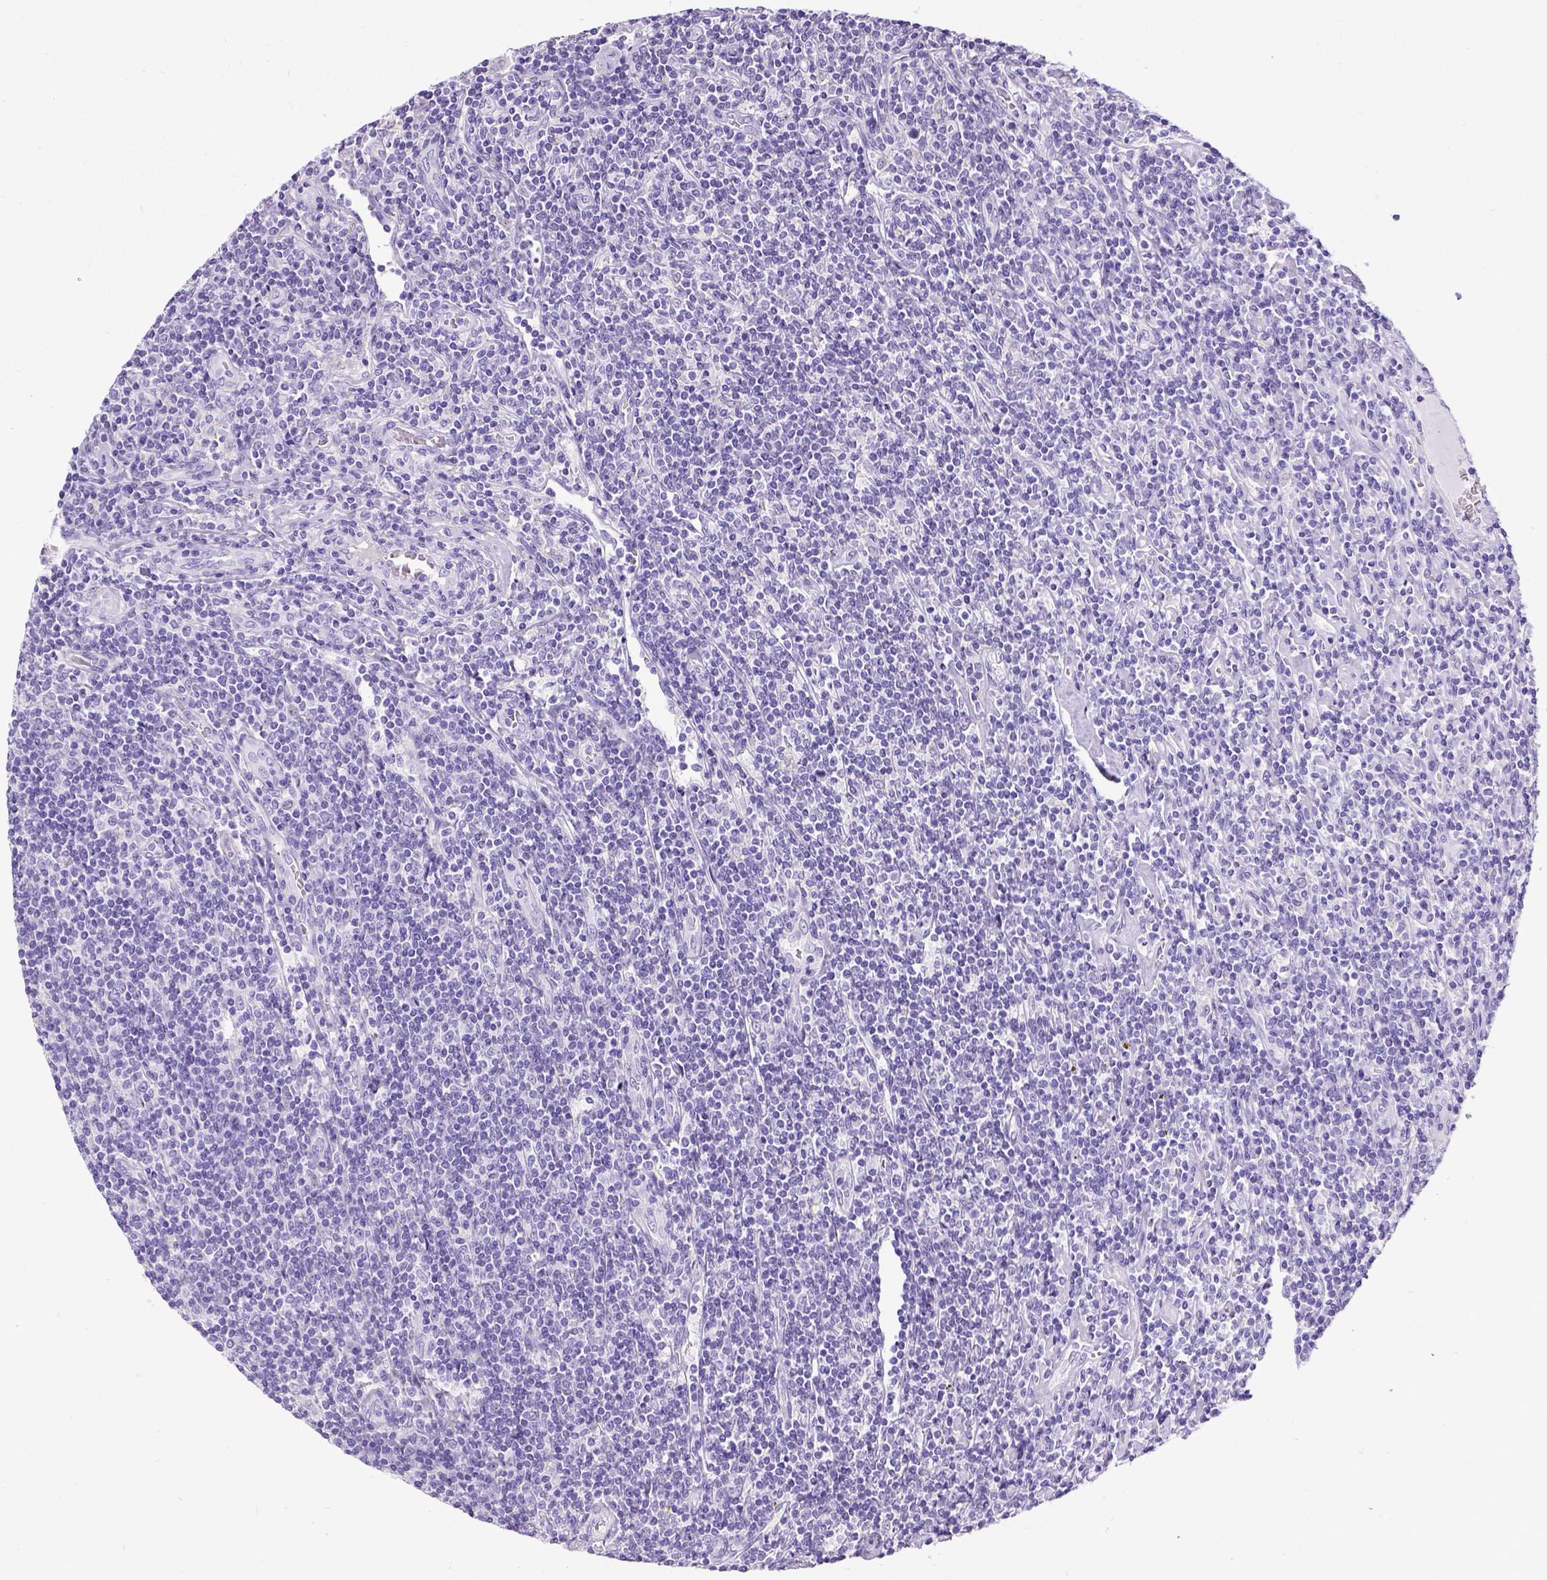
{"staining": {"intensity": "negative", "quantity": "none", "location": "none"}, "tissue": "lymphoma", "cell_type": "Tumor cells", "image_type": "cancer", "snomed": [{"axis": "morphology", "description": "Hodgkin's disease, NOS"}, {"axis": "topography", "description": "Lymph node"}], "caption": "Immunohistochemistry histopathology image of neoplastic tissue: human Hodgkin's disease stained with DAB (3,3'-diaminobenzidine) displays no significant protein staining in tumor cells. (Stains: DAB IHC with hematoxylin counter stain, Microscopy: brightfield microscopy at high magnification).", "gene": "SATB2", "patient": {"sex": "male", "age": 40}}